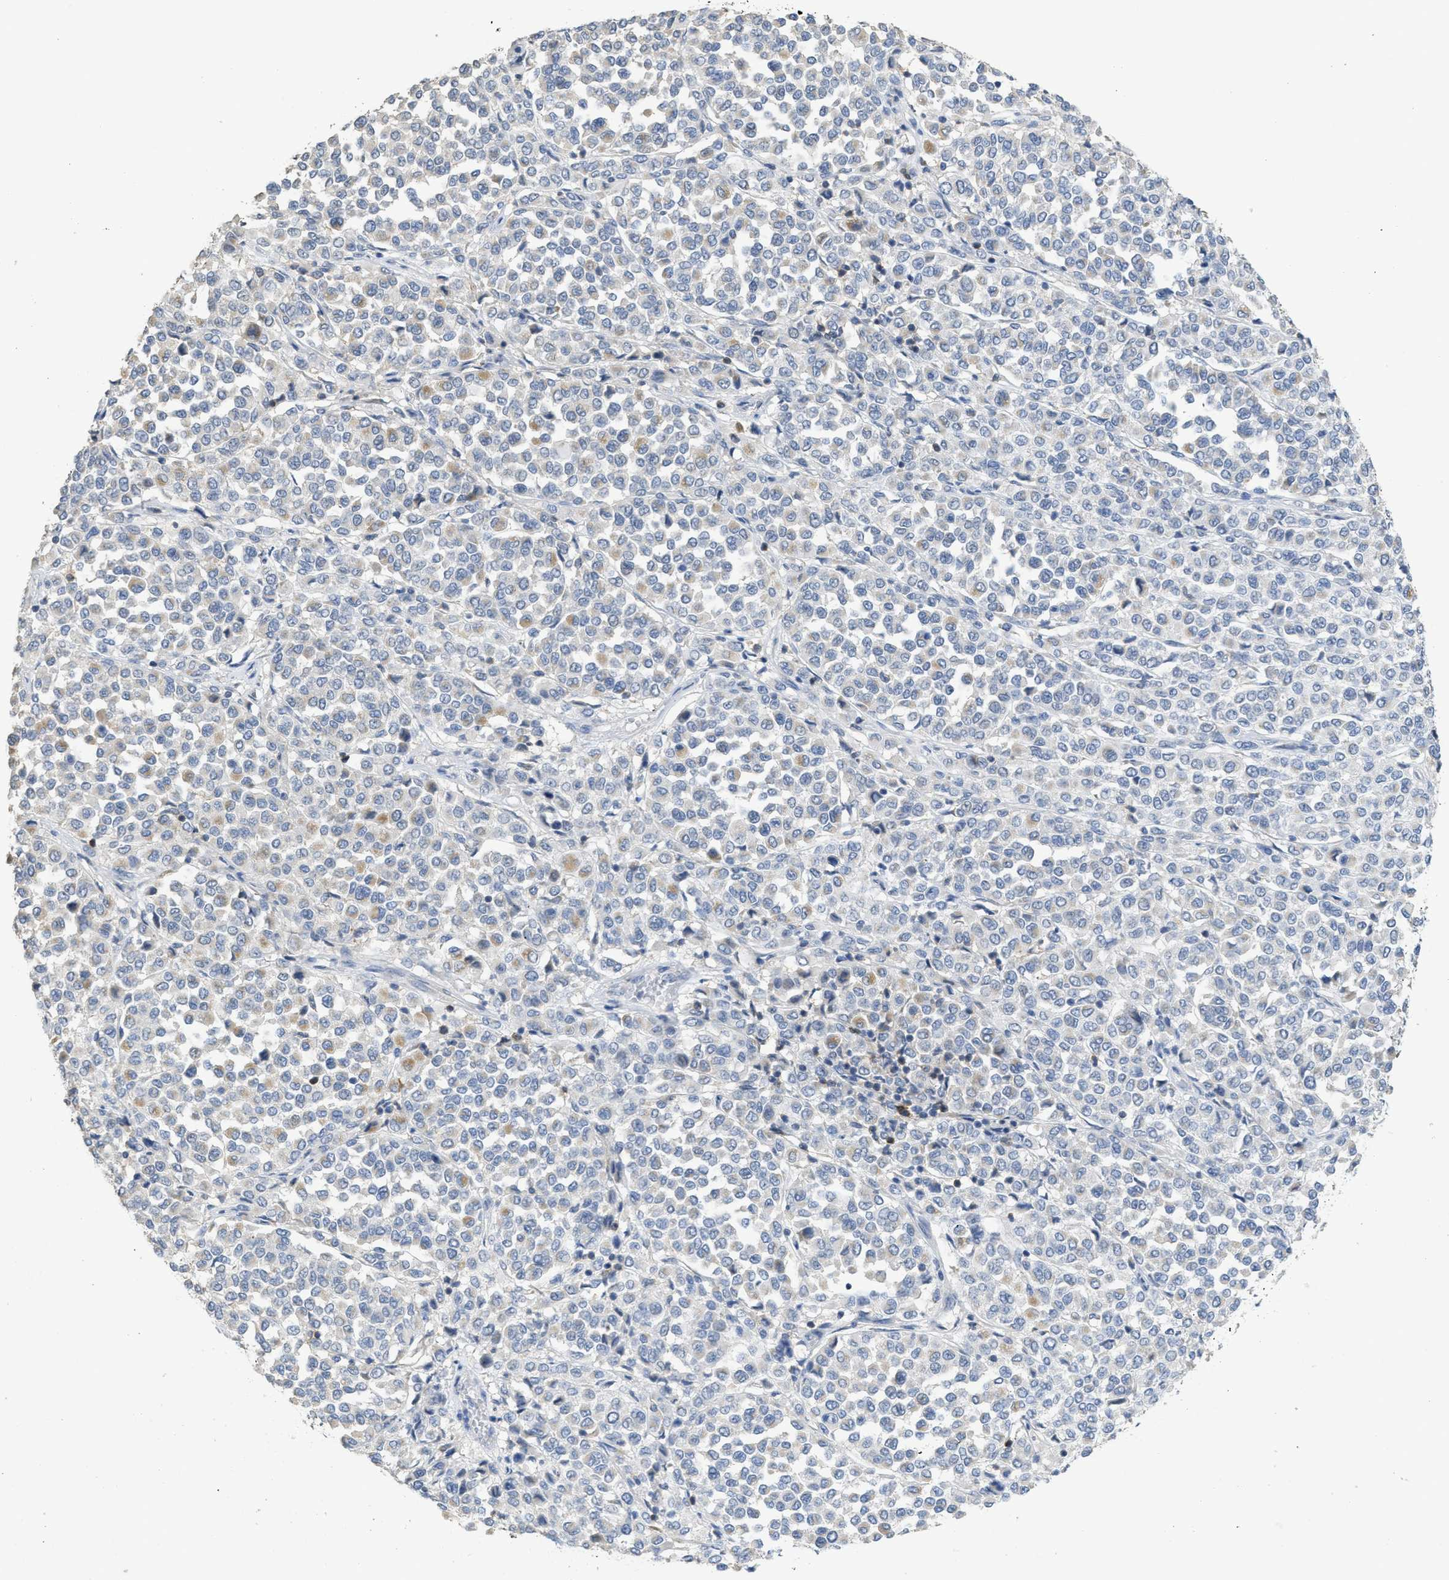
{"staining": {"intensity": "negative", "quantity": "none", "location": "none"}, "tissue": "melanoma", "cell_type": "Tumor cells", "image_type": "cancer", "snomed": [{"axis": "morphology", "description": "Malignant melanoma, Metastatic site"}, {"axis": "topography", "description": "Pancreas"}], "caption": "High magnification brightfield microscopy of melanoma stained with DAB (3,3'-diaminobenzidine) (brown) and counterstained with hematoxylin (blue): tumor cells show no significant positivity.", "gene": "SFXN2", "patient": {"sex": "female", "age": 30}}